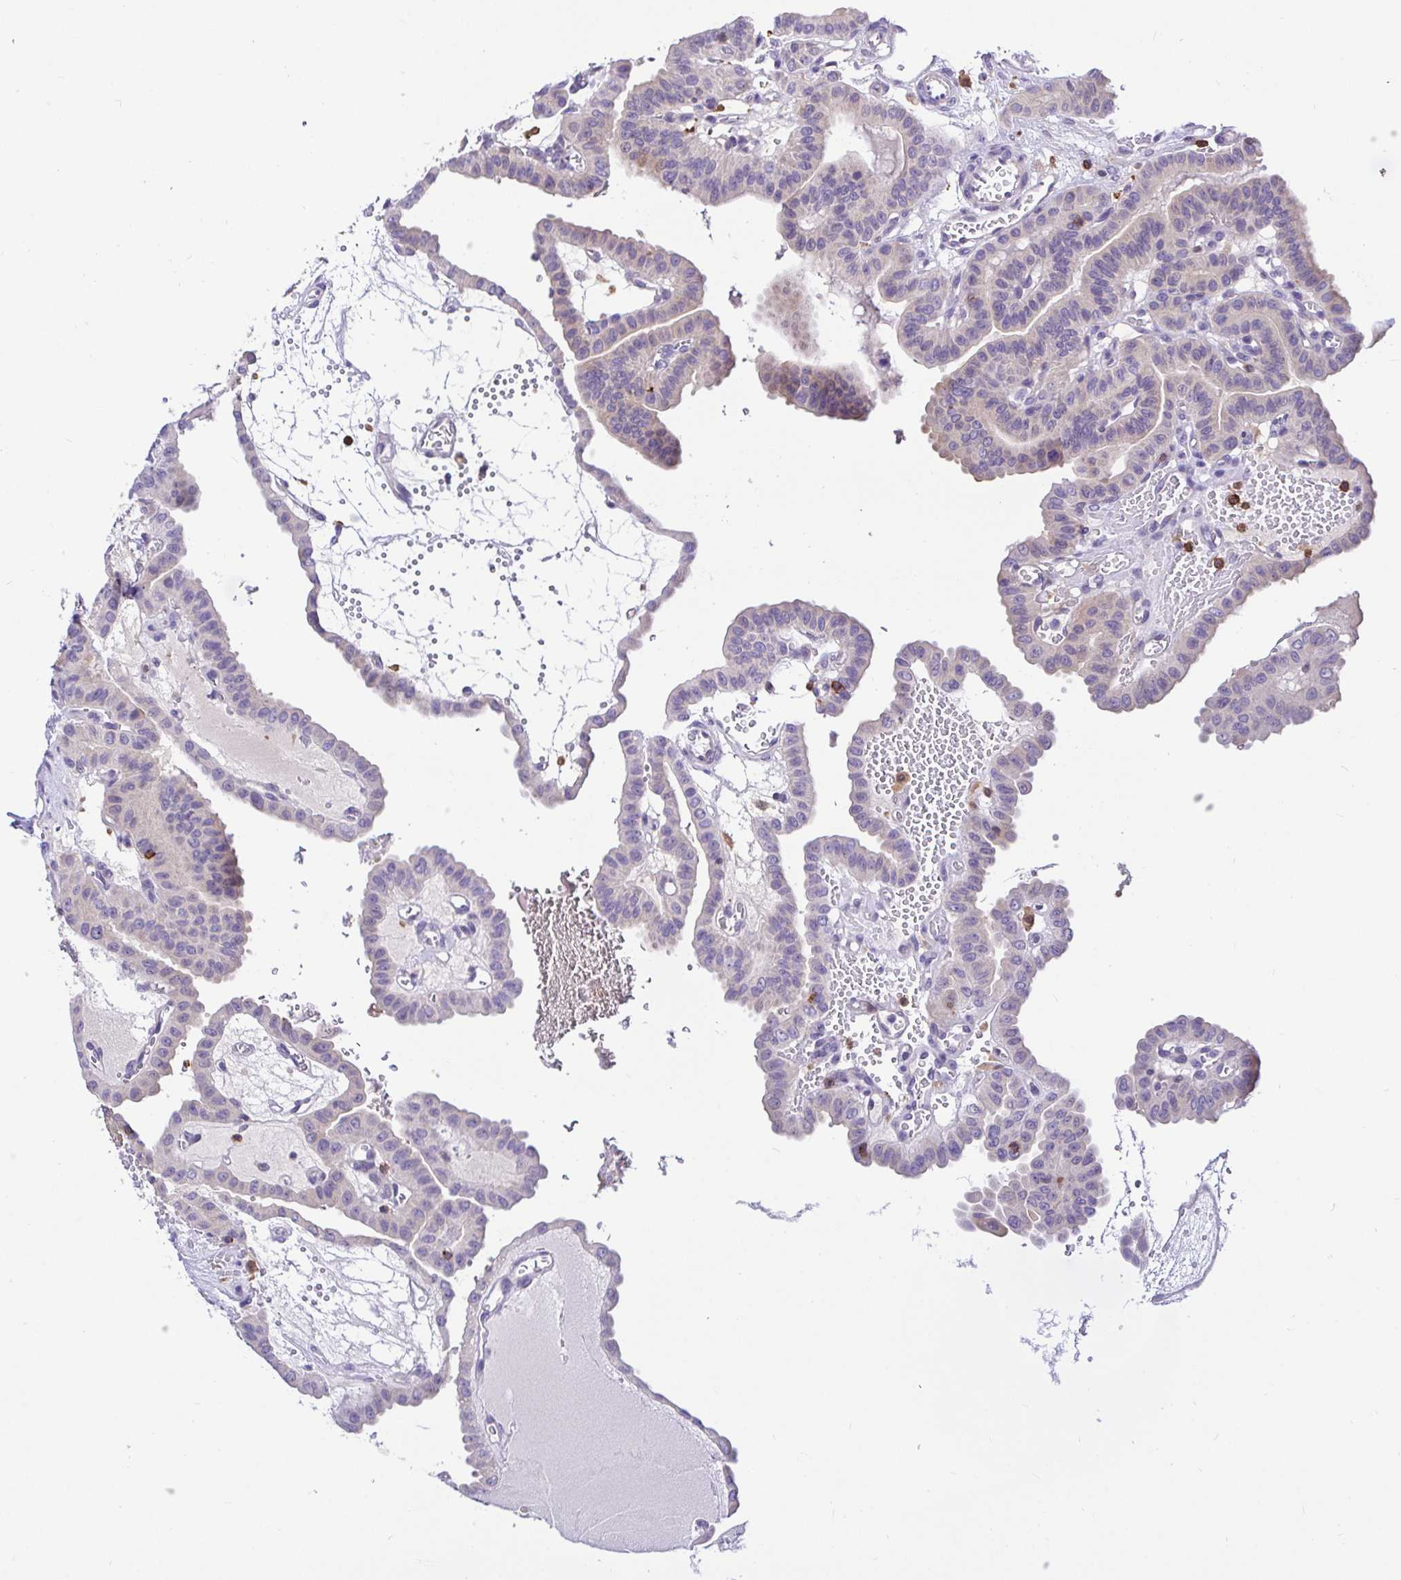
{"staining": {"intensity": "negative", "quantity": "none", "location": "none"}, "tissue": "thyroid cancer", "cell_type": "Tumor cells", "image_type": "cancer", "snomed": [{"axis": "morphology", "description": "Papillary adenocarcinoma, NOS"}, {"axis": "topography", "description": "Thyroid gland"}], "caption": "This micrograph is of thyroid cancer (papillary adenocarcinoma) stained with immunohistochemistry (IHC) to label a protein in brown with the nuclei are counter-stained blue. There is no expression in tumor cells.", "gene": "SKAP1", "patient": {"sex": "male", "age": 87}}